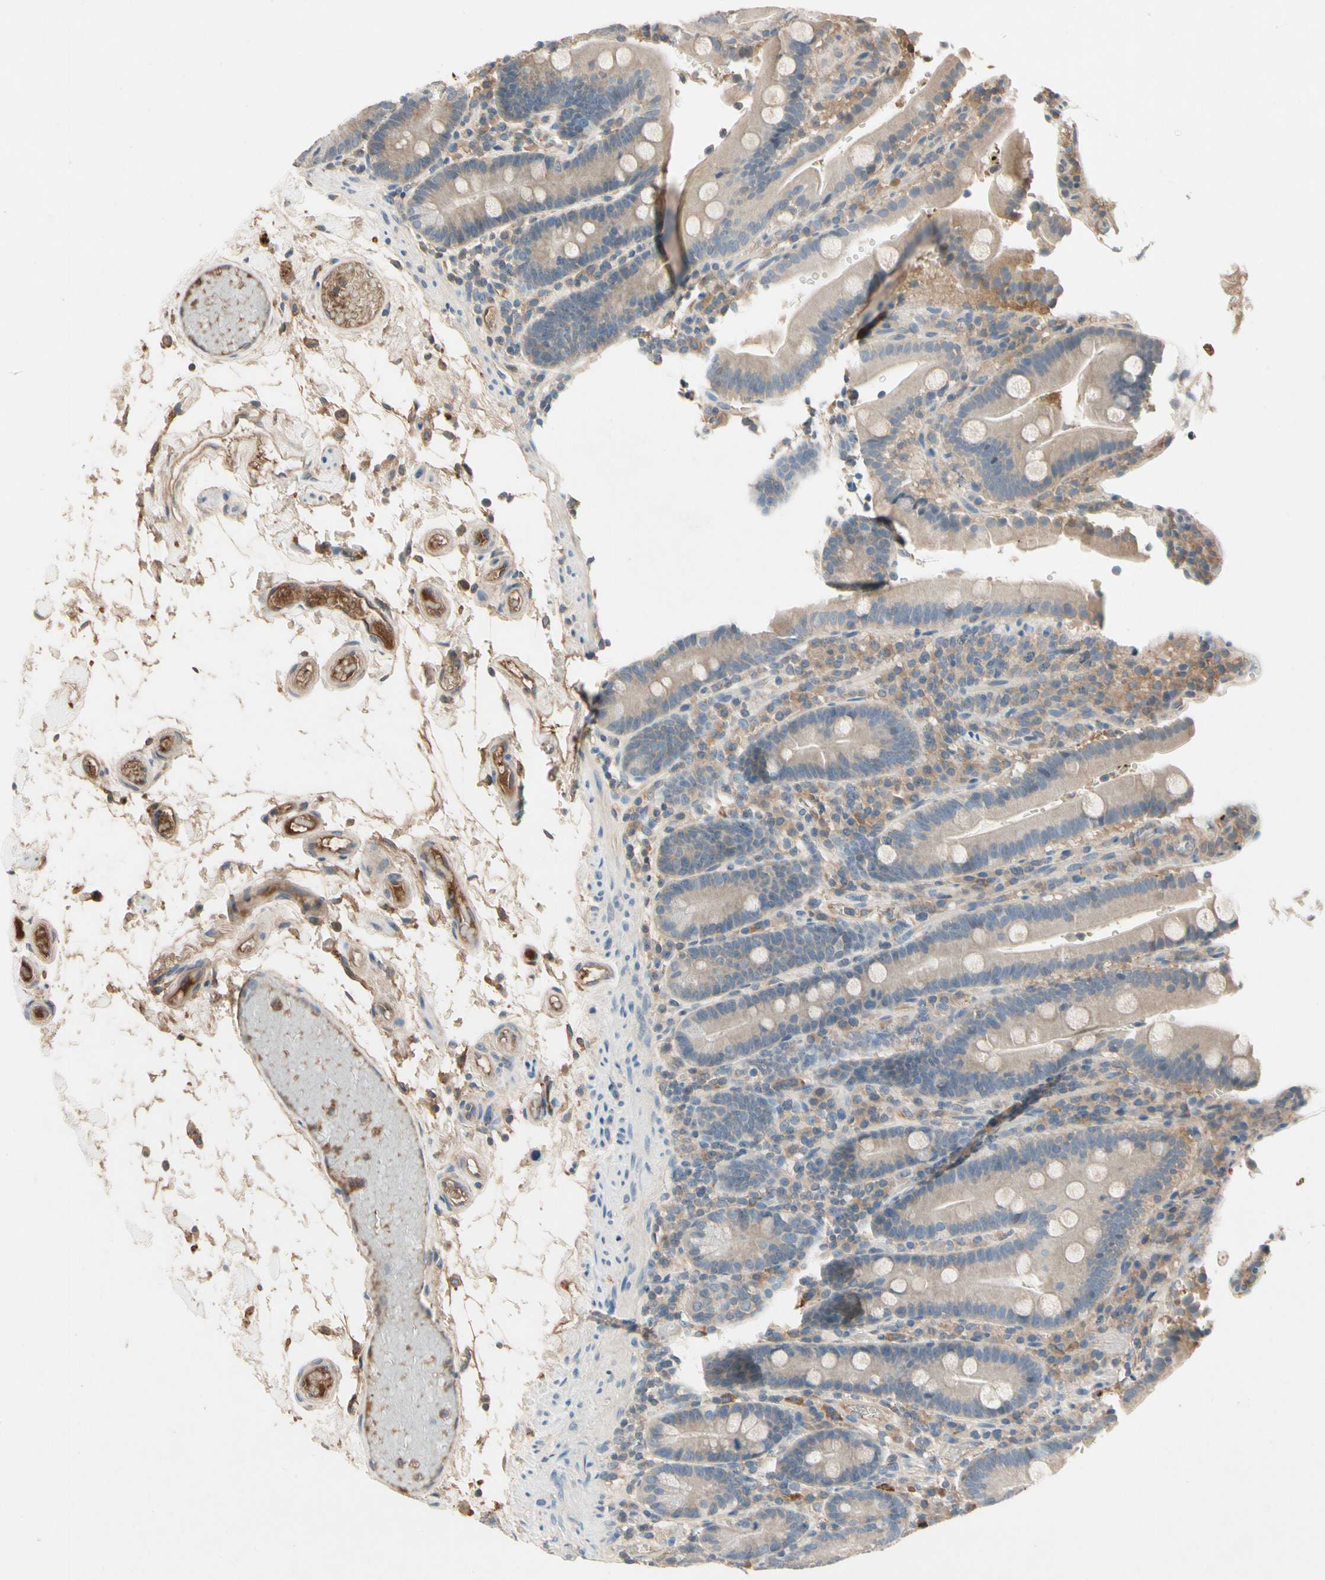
{"staining": {"intensity": "weak", "quantity": "<25%", "location": "cytoplasmic/membranous"}, "tissue": "duodenum", "cell_type": "Glandular cells", "image_type": "normal", "snomed": [{"axis": "morphology", "description": "Normal tissue, NOS"}, {"axis": "topography", "description": "Small intestine, NOS"}], "caption": "Immunohistochemistry (IHC) micrograph of normal duodenum: duodenum stained with DAB reveals no significant protein expression in glandular cells. (DAB (3,3'-diaminobenzidine) immunohistochemistry (IHC) visualized using brightfield microscopy, high magnification).", "gene": "IL1RL1", "patient": {"sex": "female", "age": 71}}